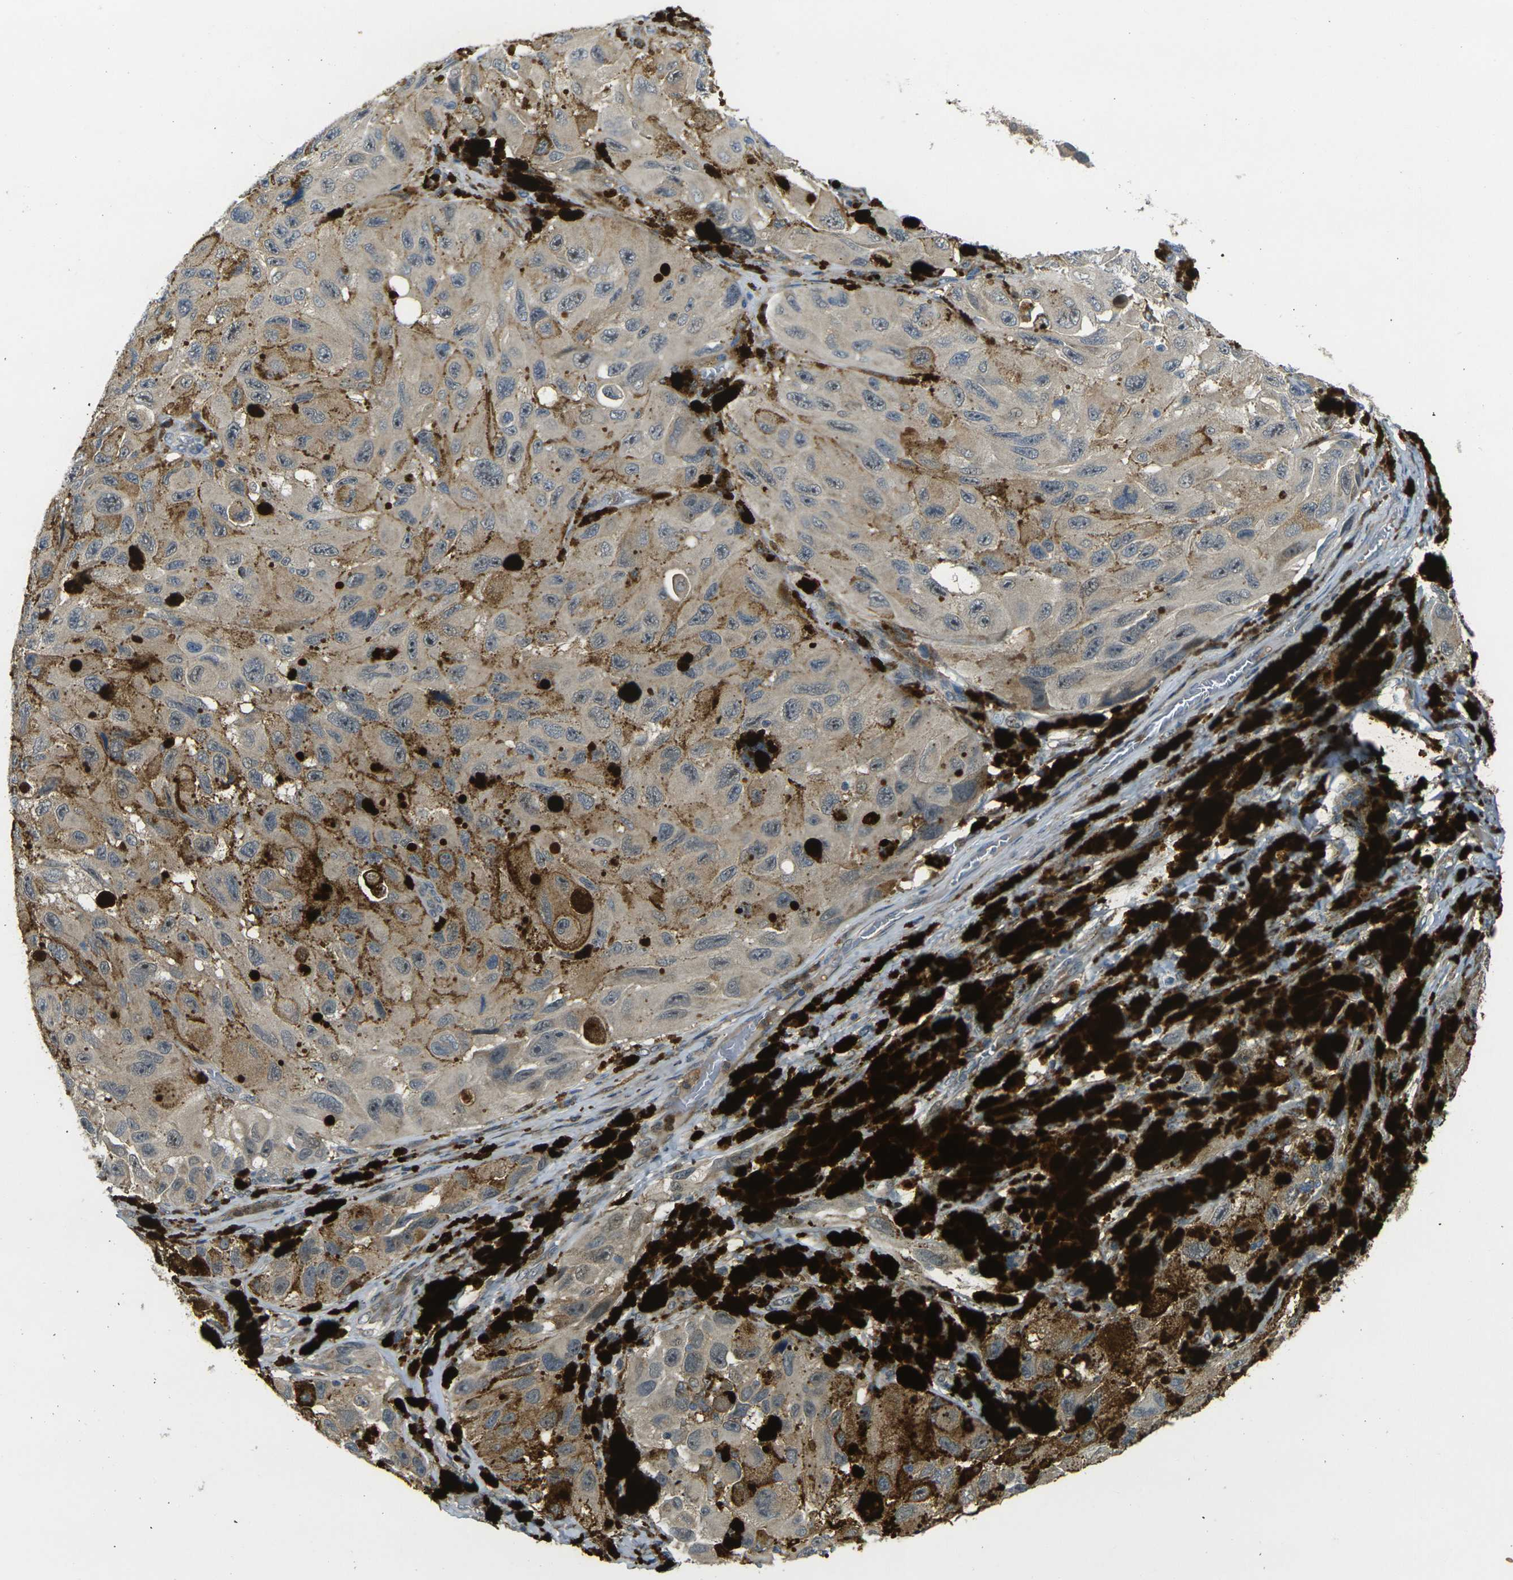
{"staining": {"intensity": "moderate", "quantity": "<25%", "location": "cytoplasmic/membranous"}, "tissue": "melanoma", "cell_type": "Tumor cells", "image_type": "cancer", "snomed": [{"axis": "morphology", "description": "Malignant melanoma, NOS"}, {"axis": "topography", "description": "Skin"}], "caption": "A histopathology image of human melanoma stained for a protein exhibits moderate cytoplasmic/membranous brown staining in tumor cells. (DAB IHC, brown staining for protein, blue staining for nuclei).", "gene": "PIGL", "patient": {"sex": "female", "age": 73}}